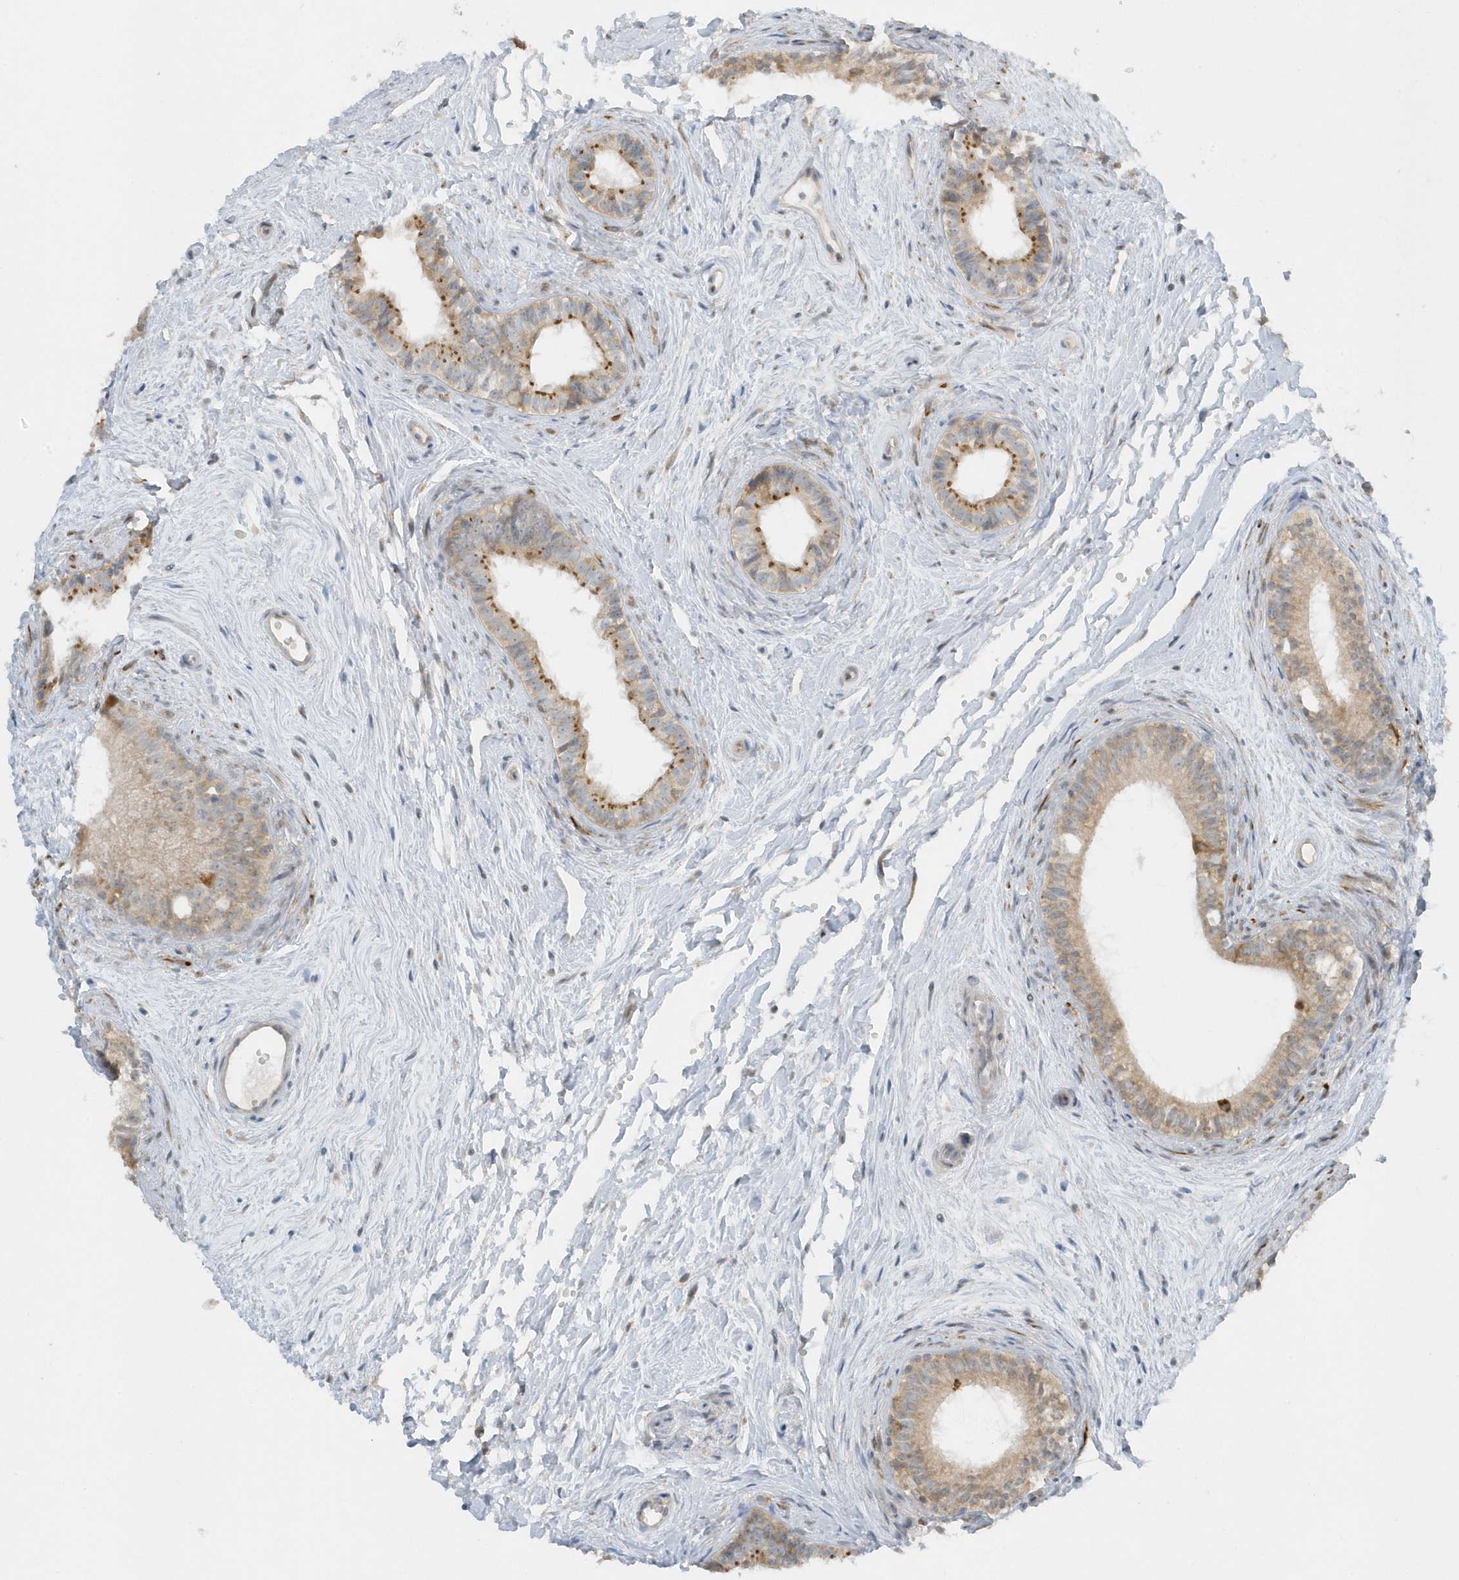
{"staining": {"intensity": "moderate", "quantity": "25%-75%", "location": "cytoplasmic/membranous"}, "tissue": "epididymis", "cell_type": "Glandular cells", "image_type": "normal", "snomed": [{"axis": "morphology", "description": "Normal tissue, NOS"}, {"axis": "topography", "description": "Epididymis"}], "caption": "Protein staining of unremarkable epididymis exhibits moderate cytoplasmic/membranous expression in approximately 25%-75% of glandular cells.", "gene": "SCN3A", "patient": {"sex": "male", "age": 71}}